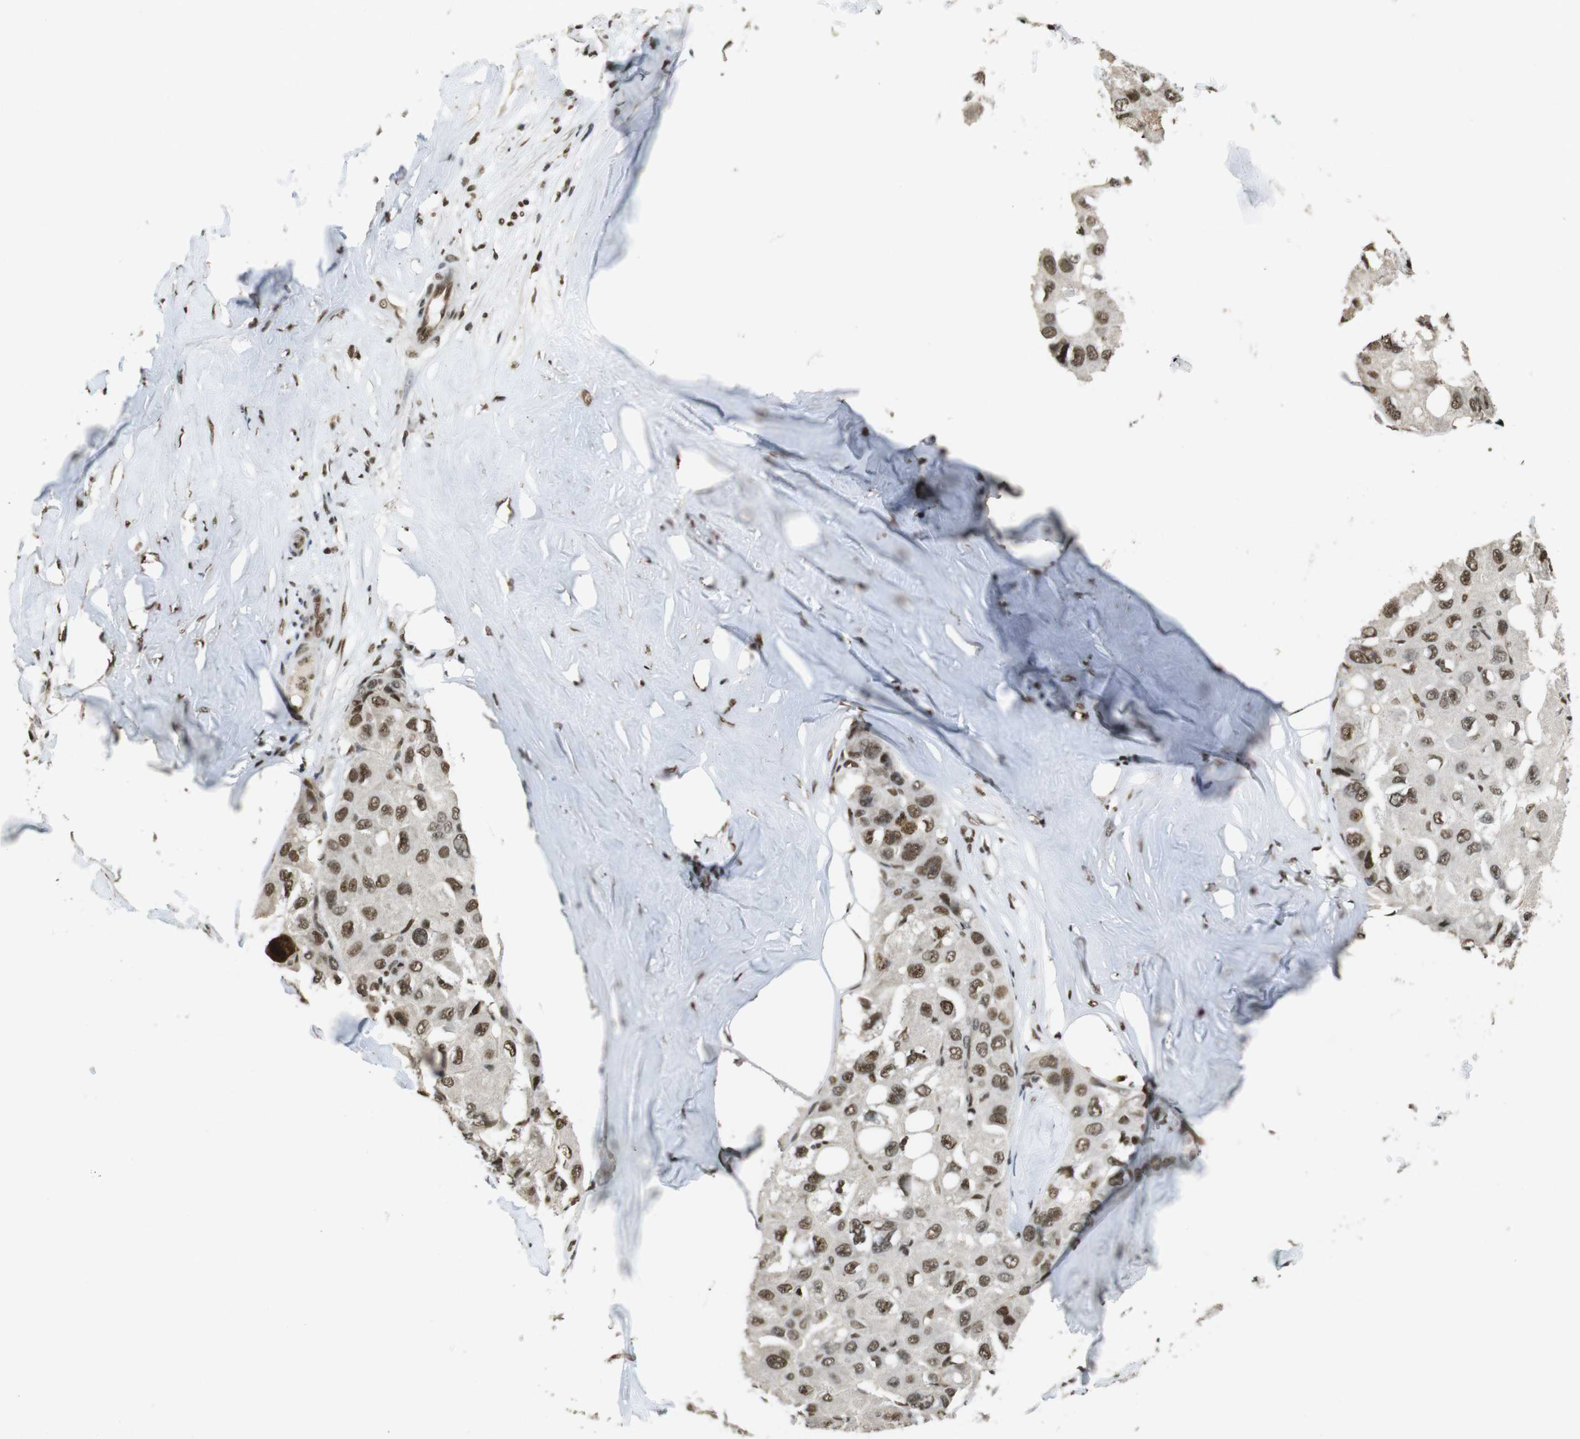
{"staining": {"intensity": "moderate", "quantity": ">75%", "location": "nuclear"}, "tissue": "liver cancer", "cell_type": "Tumor cells", "image_type": "cancer", "snomed": [{"axis": "morphology", "description": "Carcinoma, Hepatocellular, NOS"}, {"axis": "topography", "description": "Liver"}], "caption": "Protein expression analysis of liver hepatocellular carcinoma demonstrates moderate nuclear staining in approximately >75% of tumor cells. (DAB IHC, brown staining for protein, blue staining for nuclei).", "gene": "CSNK2B", "patient": {"sex": "male", "age": 80}}